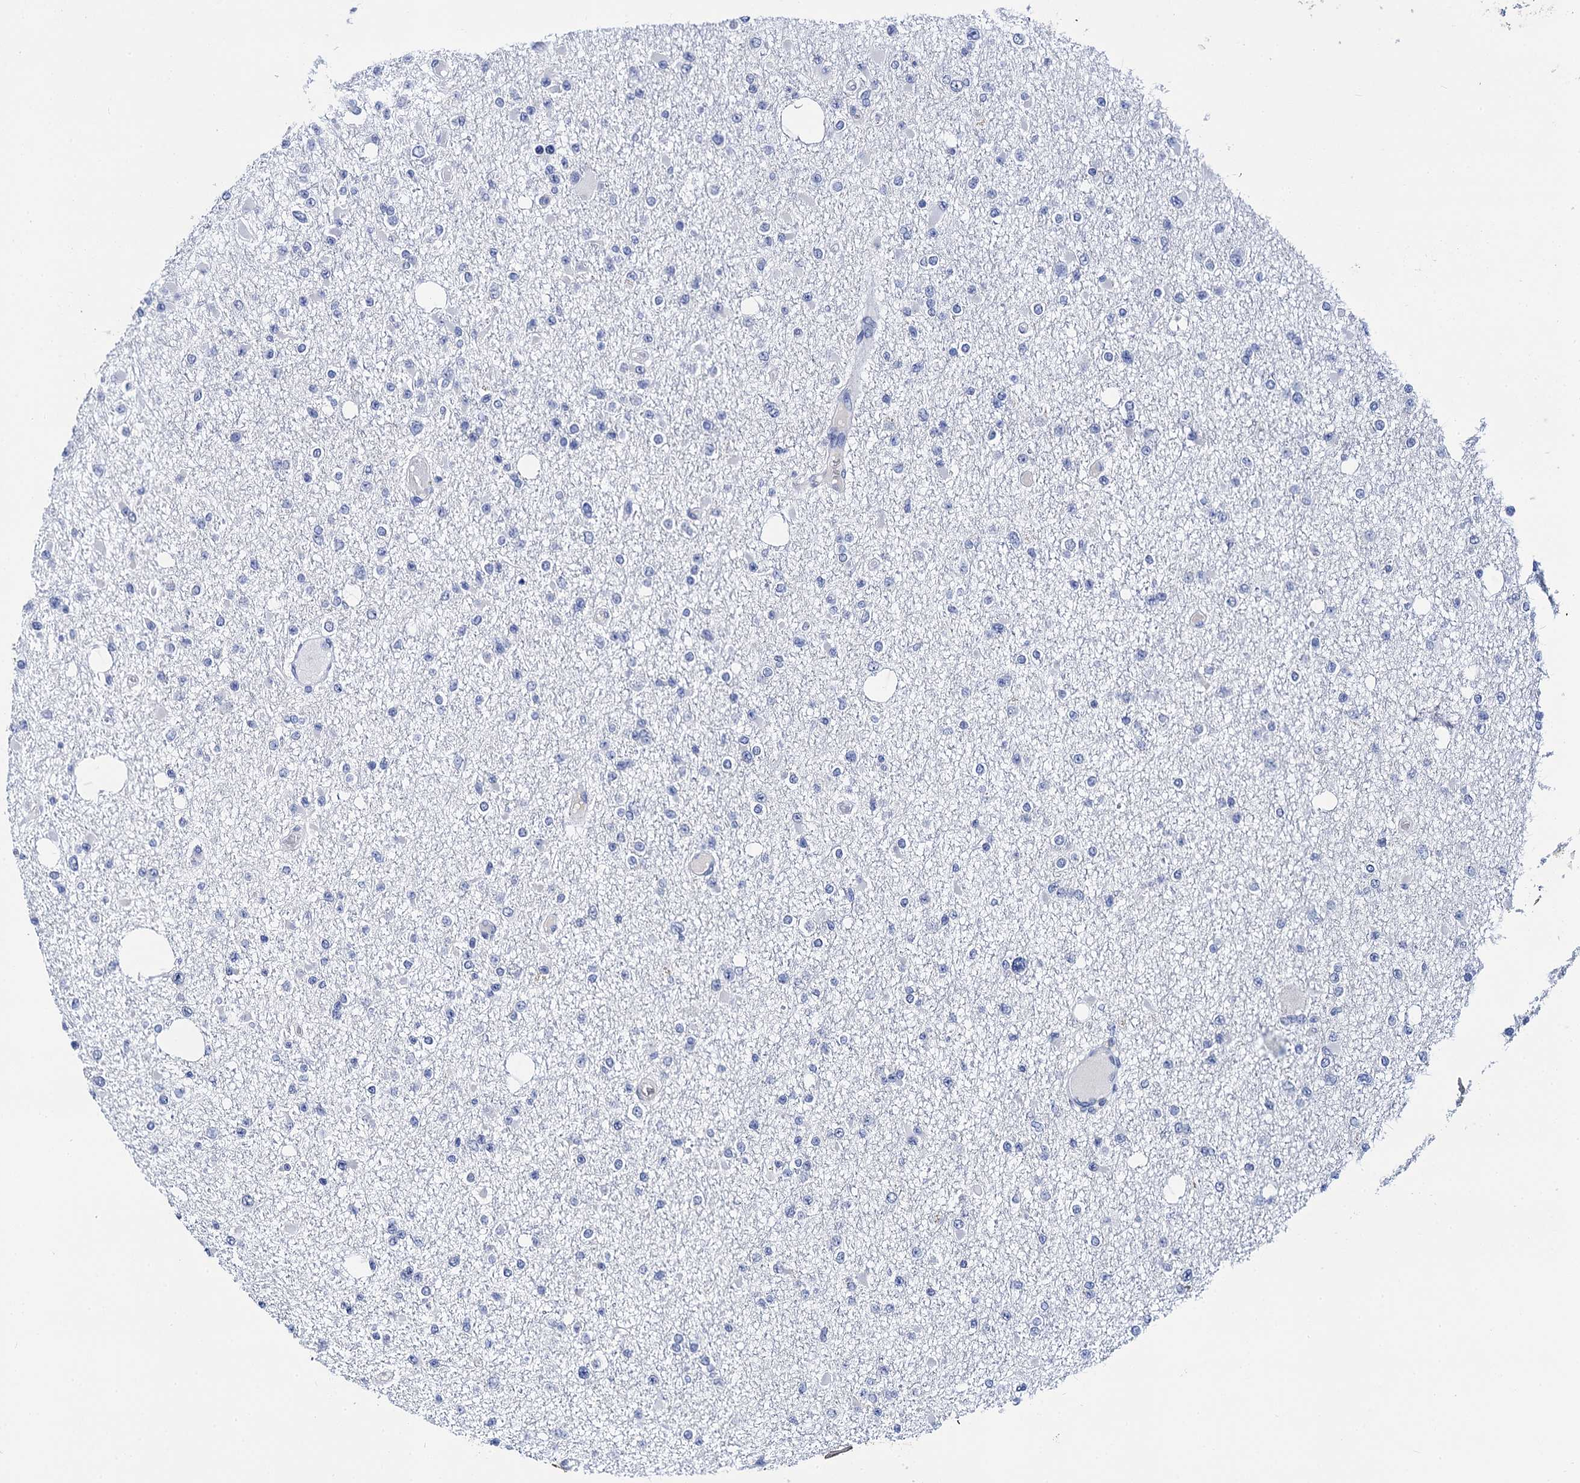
{"staining": {"intensity": "negative", "quantity": "none", "location": "none"}, "tissue": "glioma", "cell_type": "Tumor cells", "image_type": "cancer", "snomed": [{"axis": "morphology", "description": "Glioma, malignant, Low grade"}, {"axis": "topography", "description": "Brain"}], "caption": "A high-resolution histopathology image shows immunohistochemistry (IHC) staining of glioma, which reveals no significant expression in tumor cells. The staining was performed using DAB (3,3'-diaminobenzidine) to visualize the protein expression in brown, while the nuclei were stained in blue with hematoxylin (Magnification: 20x).", "gene": "LYPD3", "patient": {"sex": "female", "age": 22}}